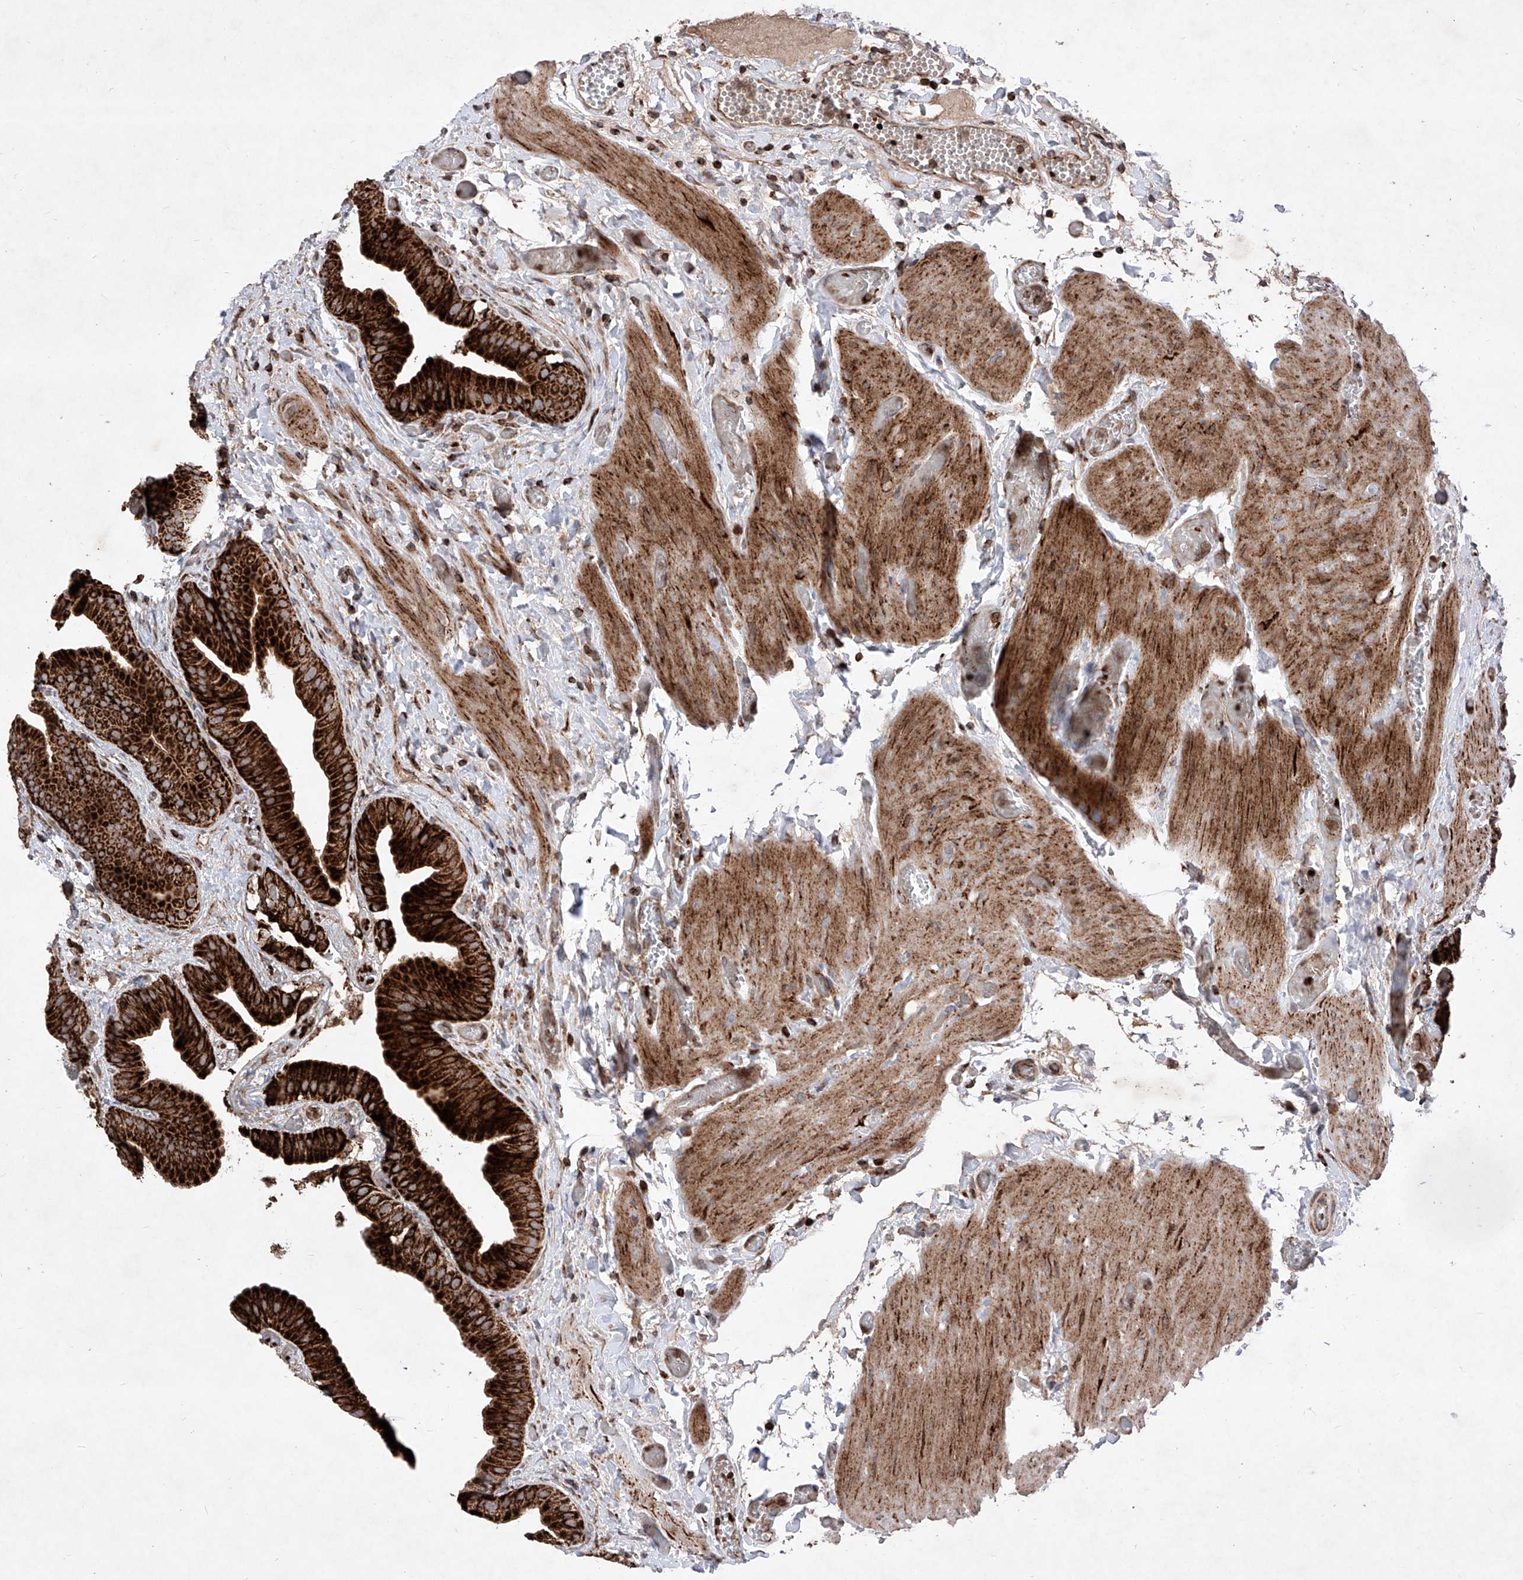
{"staining": {"intensity": "strong", "quantity": ">75%", "location": "cytoplasmic/membranous"}, "tissue": "gallbladder", "cell_type": "Glandular cells", "image_type": "normal", "snomed": [{"axis": "morphology", "description": "Normal tissue, NOS"}, {"axis": "topography", "description": "Gallbladder"}], "caption": "Gallbladder stained for a protein exhibits strong cytoplasmic/membranous positivity in glandular cells. (Brightfield microscopy of DAB IHC at high magnification).", "gene": "SEMA6A", "patient": {"sex": "female", "age": 64}}